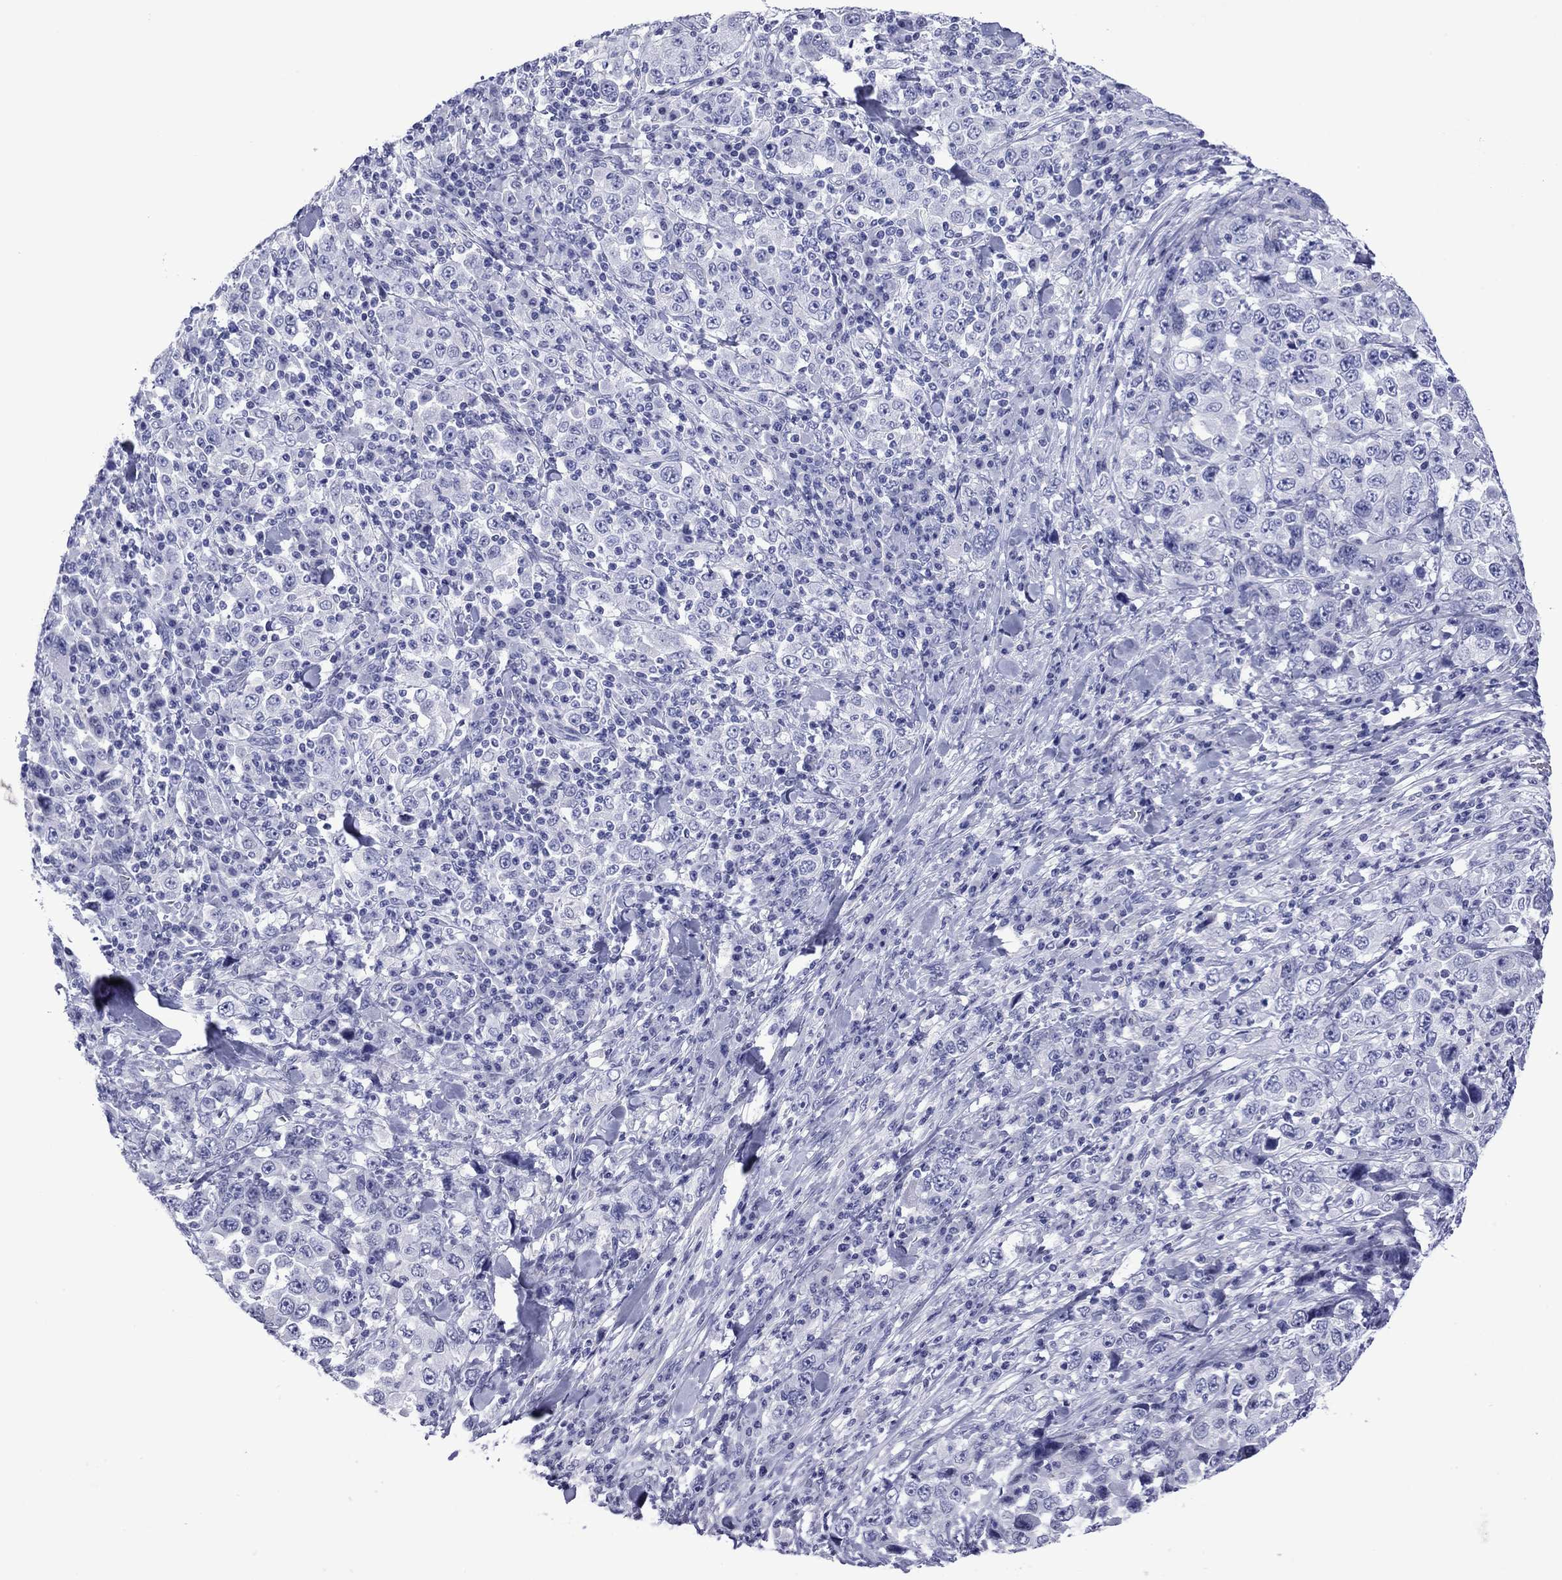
{"staining": {"intensity": "negative", "quantity": "none", "location": "none"}, "tissue": "stomach cancer", "cell_type": "Tumor cells", "image_type": "cancer", "snomed": [{"axis": "morphology", "description": "Normal tissue, NOS"}, {"axis": "morphology", "description": "Adenocarcinoma, NOS"}, {"axis": "topography", "description": "Stomach, upper"}, {"axis": "topography", "description": "Stomach"}], "caption": "Immunohistochemical staining of adenocarcinoma (stomach) displays no significant positivity in tumor cells.", "gene": "PIWIL1", "patient": {"sex": "male", "age": 59}}